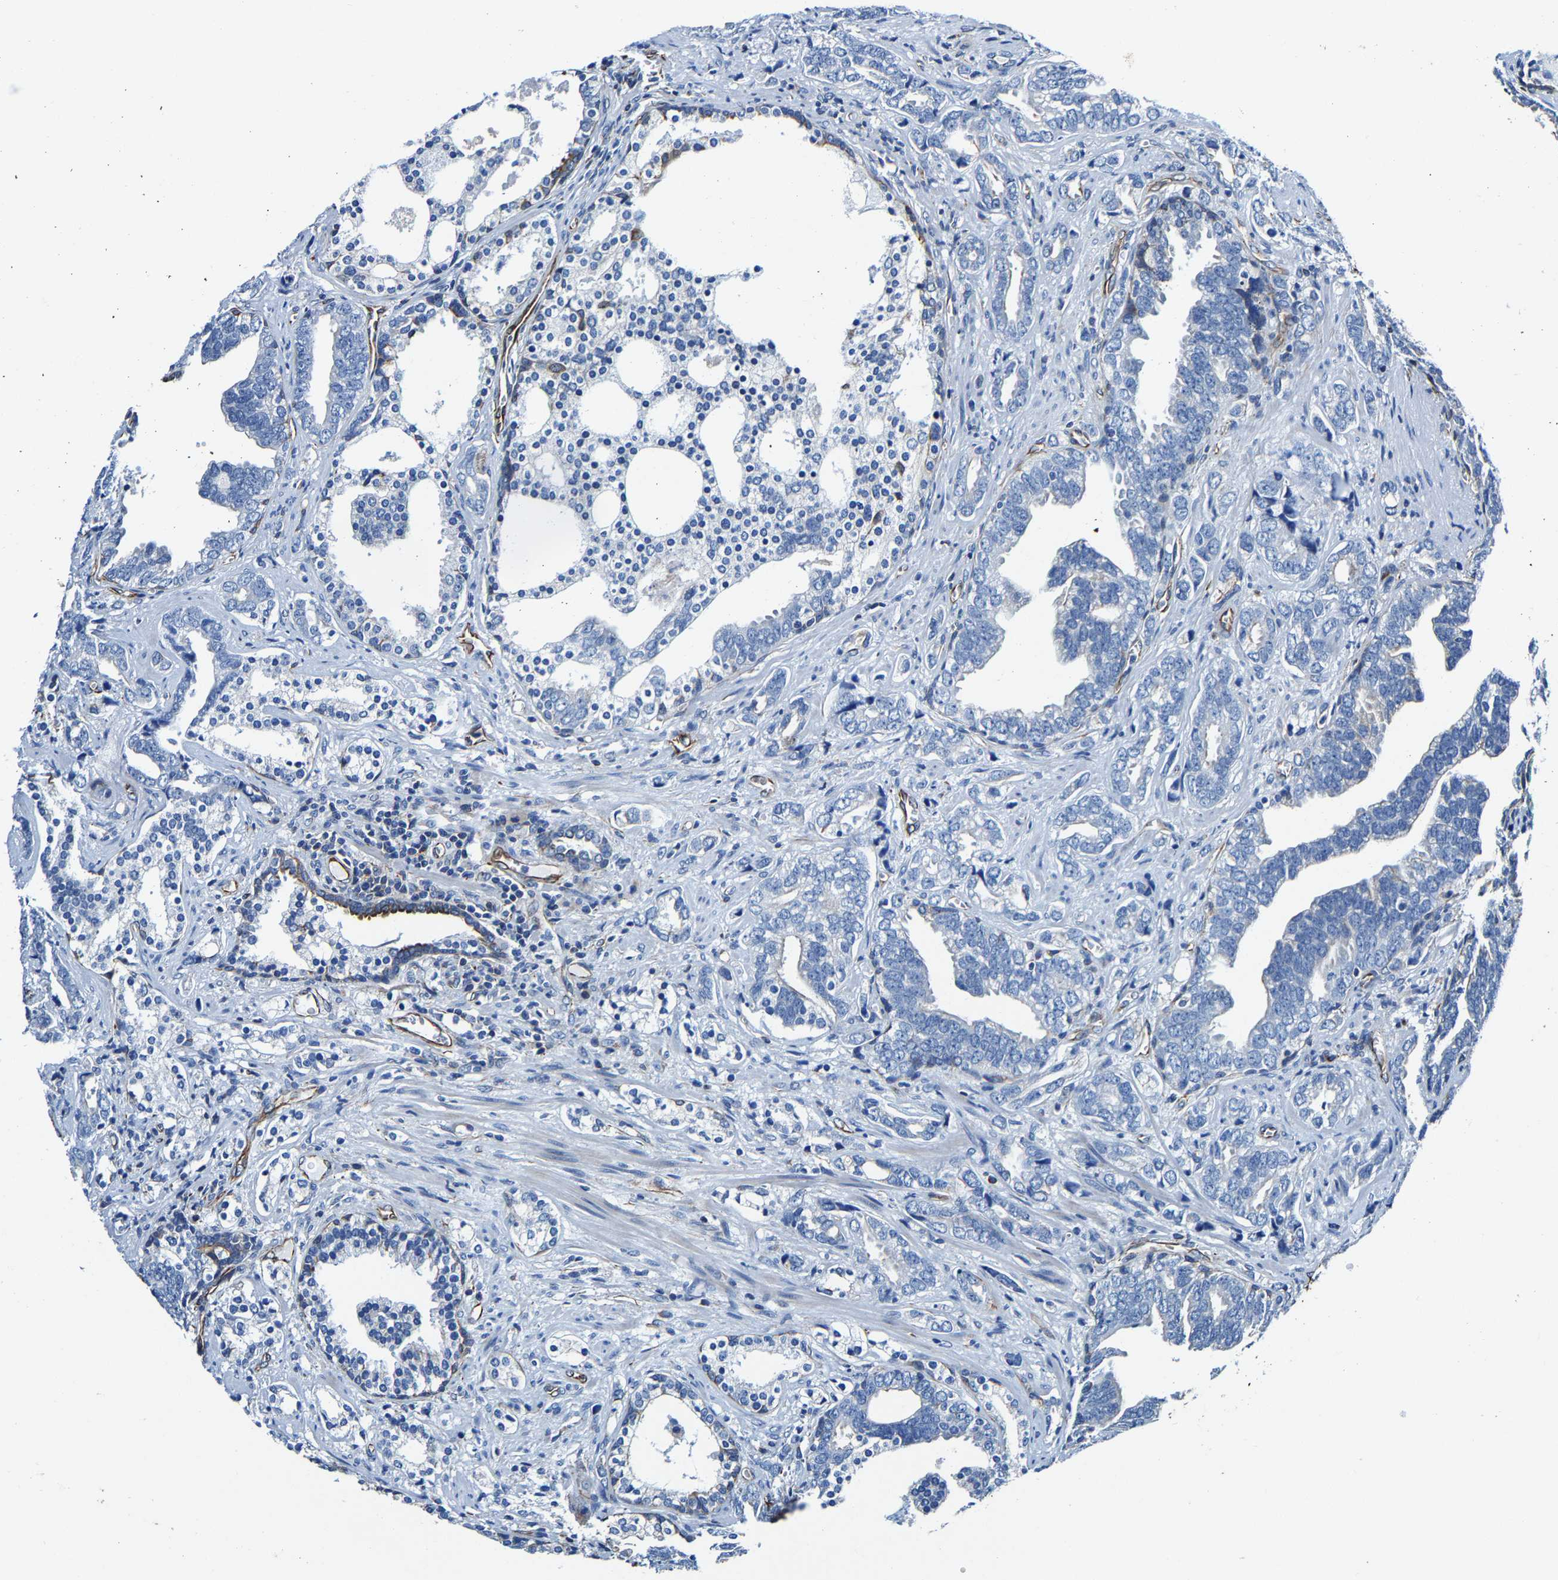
{"staining": {"intensity": "negative", "quantity": "none", "location": "none"}, "tissue": "prostate cancer", "cell_type": "Tumor cells", "image_type": "cancer", "snomed": [{"axis": "morphology", "description": "Adenocarcinoma, Medium grade"}, {"axis": "topography", "description": "Prostate"}], "caption": "Tumor cells are negative for protein expression in human adenocarcinoma (medium-grade) (prostate).", "gene": "MMEL1", "patient": {"sex": "male", "age": 67}}